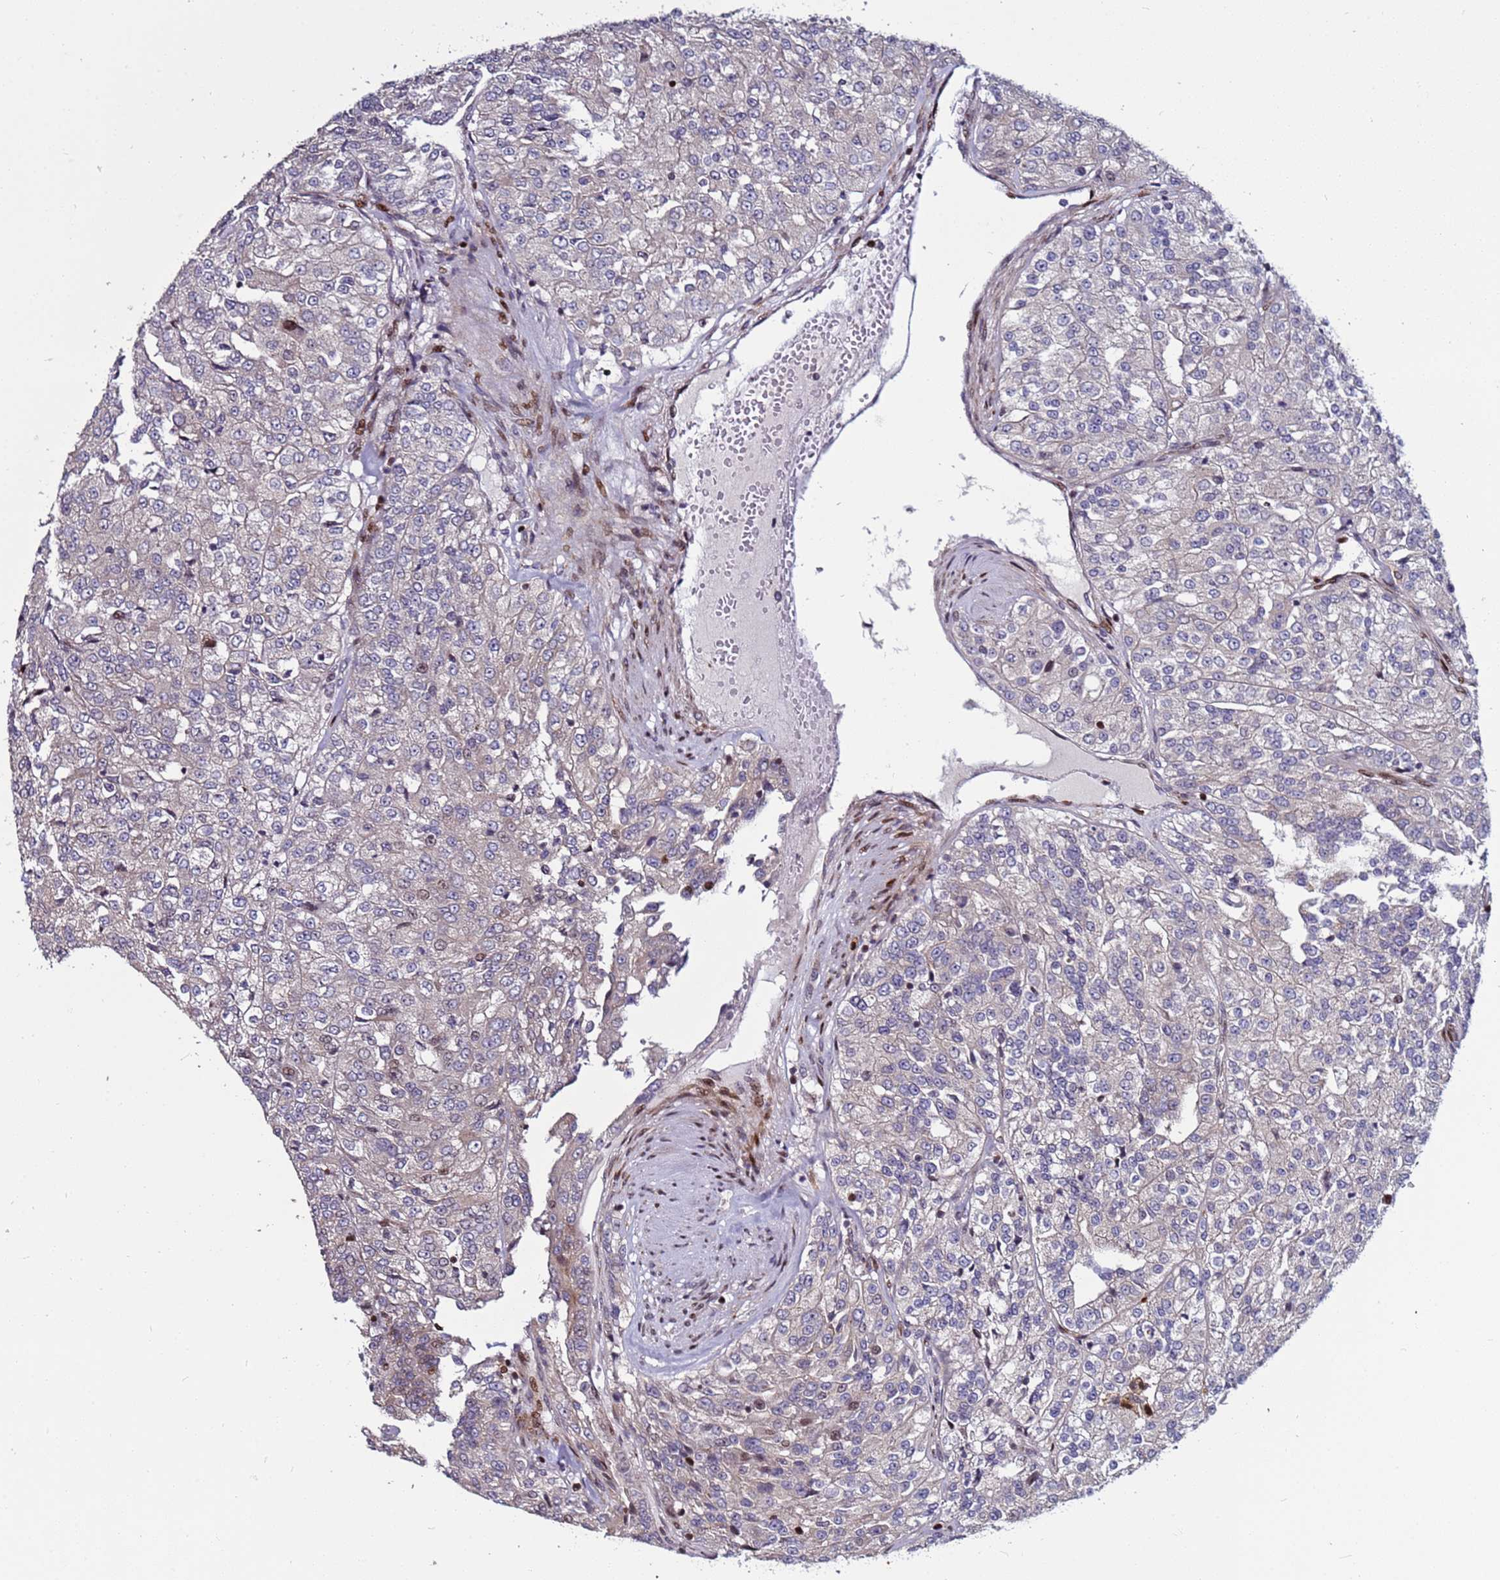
{"staining": {"intensity": "negative", "quantity": "none", "location": "none"}, "tissue": "renal cancer", "cell_type": "Tumor cells", "image_type": "cancer", "snomed": [{"axis": "morphology", "description": "Adenocarcinoma, NOS"}, {"axis": "topography", "description": "Kidney"}], "caption": "An image of human renal adenocarcinoma is negative for staining in tumor cells. The staining is performed using DAB brown chromogen with nuclei counter-stained in using hematoxylin.", "gene": "WBP11", "patient": {"sex": "female", "age": 63}}